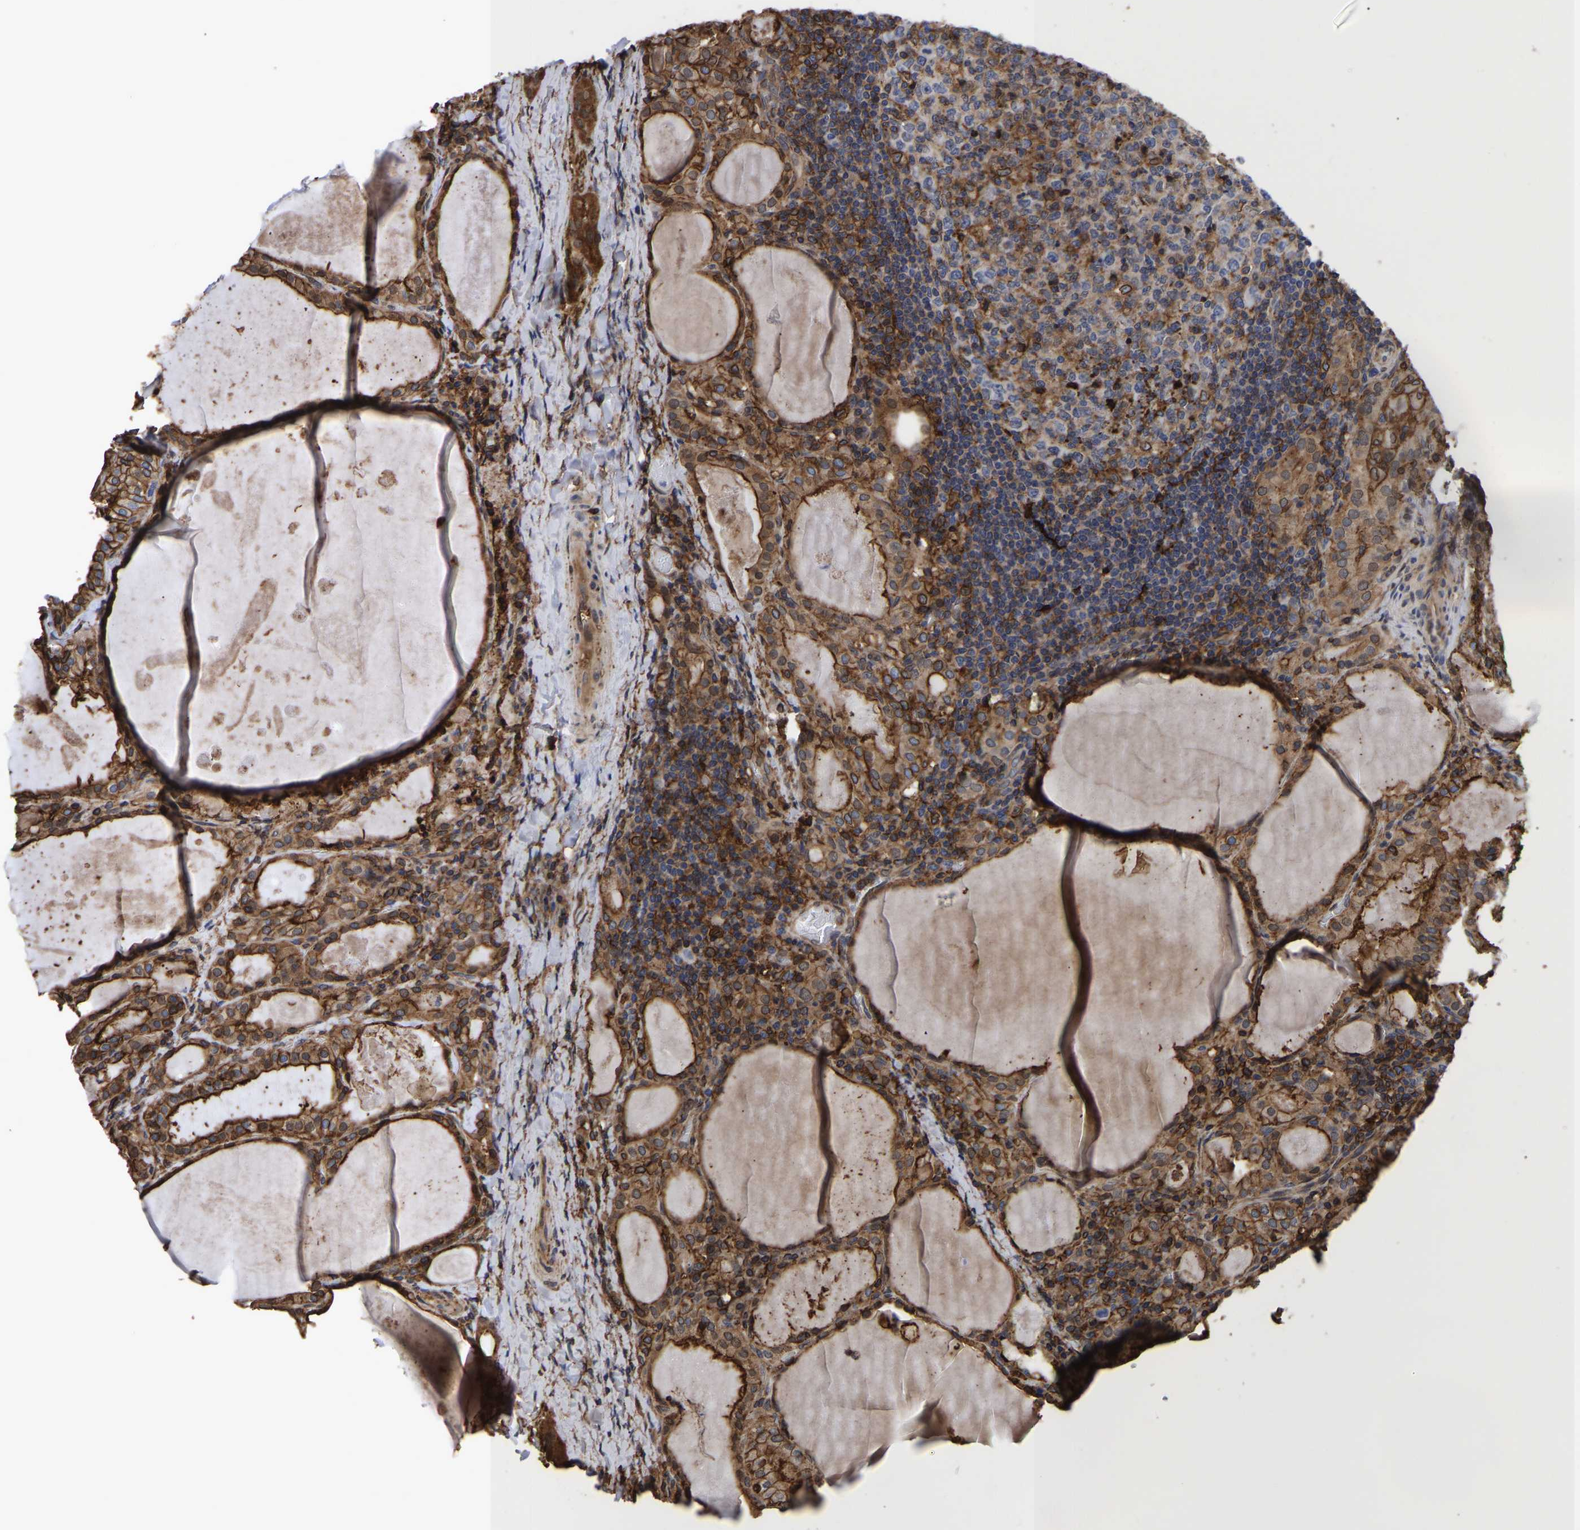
{"staining": {"intensity": "moderate", "quantity": ">75%", "location": "cytoplasmic/membranous"}, "tissue": "thyroid cancer", "cell_type": "Tumor cells", "image_type": "cancer", "snomed": [{"axis": "morphology", "description": "Papillary adenocarcinoma, NOS"}, {"axis": "topography", "description": "Thyroid gland"}], "caption": "Papillary adenocarcinoma (thyroid) tissue displays moderate cytoplasmic/membranous expression in approximately >75% of tumor cells, visualized by immunohistochemistry.", "gene": "LIF", "patient": {"sex": "female", "age": 42}}